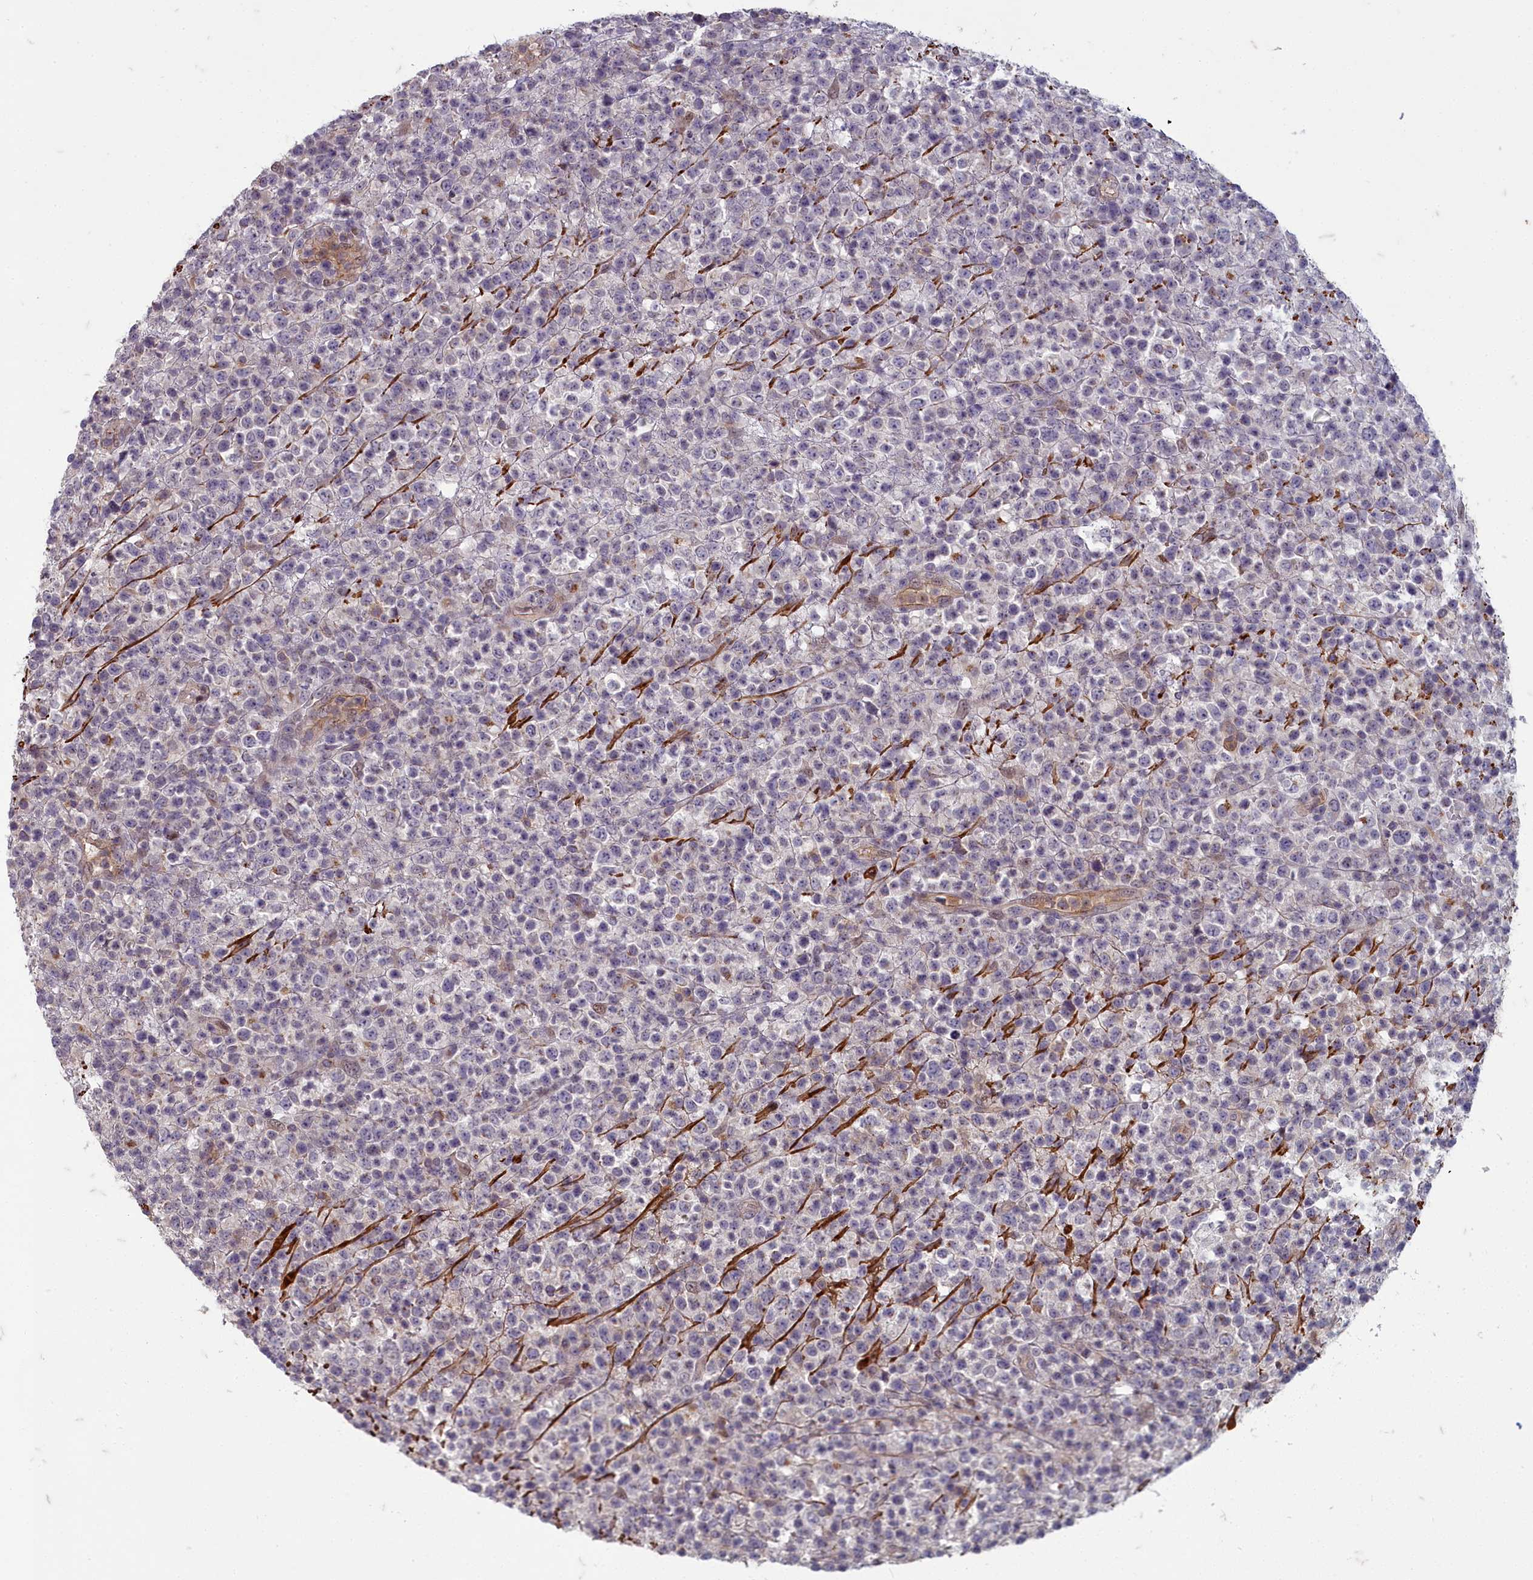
{"staining": {"intensity": "negative", "quantity": "none", "location": "none"}, "tissue": "lymphoma", "cell_type": "Tumor cells", "image_type": "cancer", "snomed": [{"axis": "morphology", "description": "Malignant lymphoma, non-Hodgkin's type, High grade"}, {"axis": "topography", "description": "Colon"}], "caption": "An image of lymphoma stained for a protein shows no brown staining in tumor cells. Brightfield microscopy of IHC stained with DAB (brown) and hematoxylin (blue), captured at high magnification.", "gene": "ZNF626", "patient": {"sex": "female", "age": 53}}